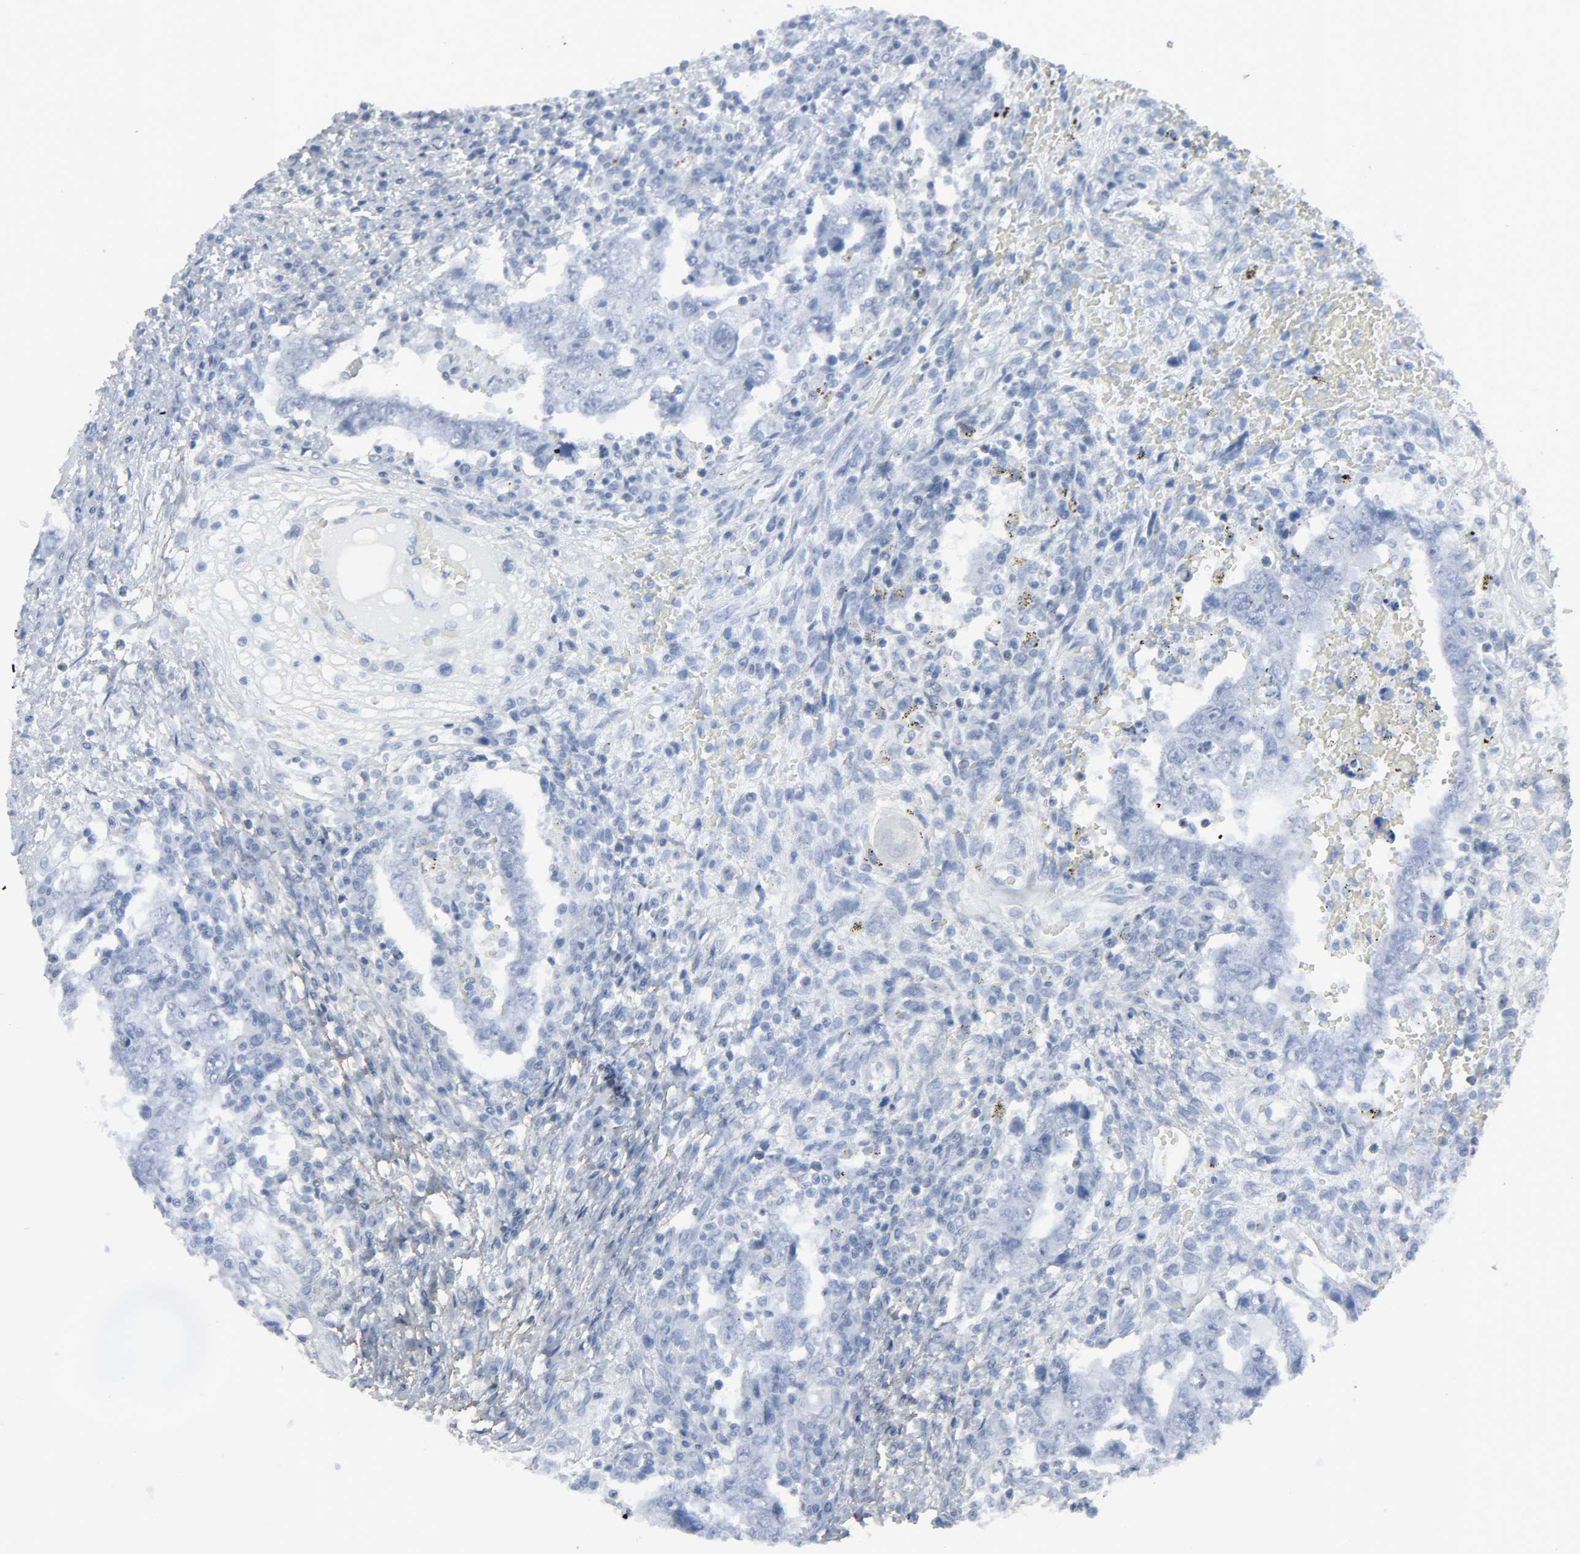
{"staining": {"intensity": "negative", "quantity": "none", "location": "none"}, "tissue": "testis cancer", "cell_type": "Tumor cells", "image_type": "cancer", "snomed": [{"axis": "morphology", "description": "Carcinoma, Embryonal, NOS"}, {"axis": "topography", "description": "Testis"}], "caption": "A high-resolution micrograph shows immunohistochemistry staining of testis embryonal carcinoma, which demonstrates no significant expression in tumor cells.", "gene": "ZNF222", "patient": {"sex": "male", "age": 26}}